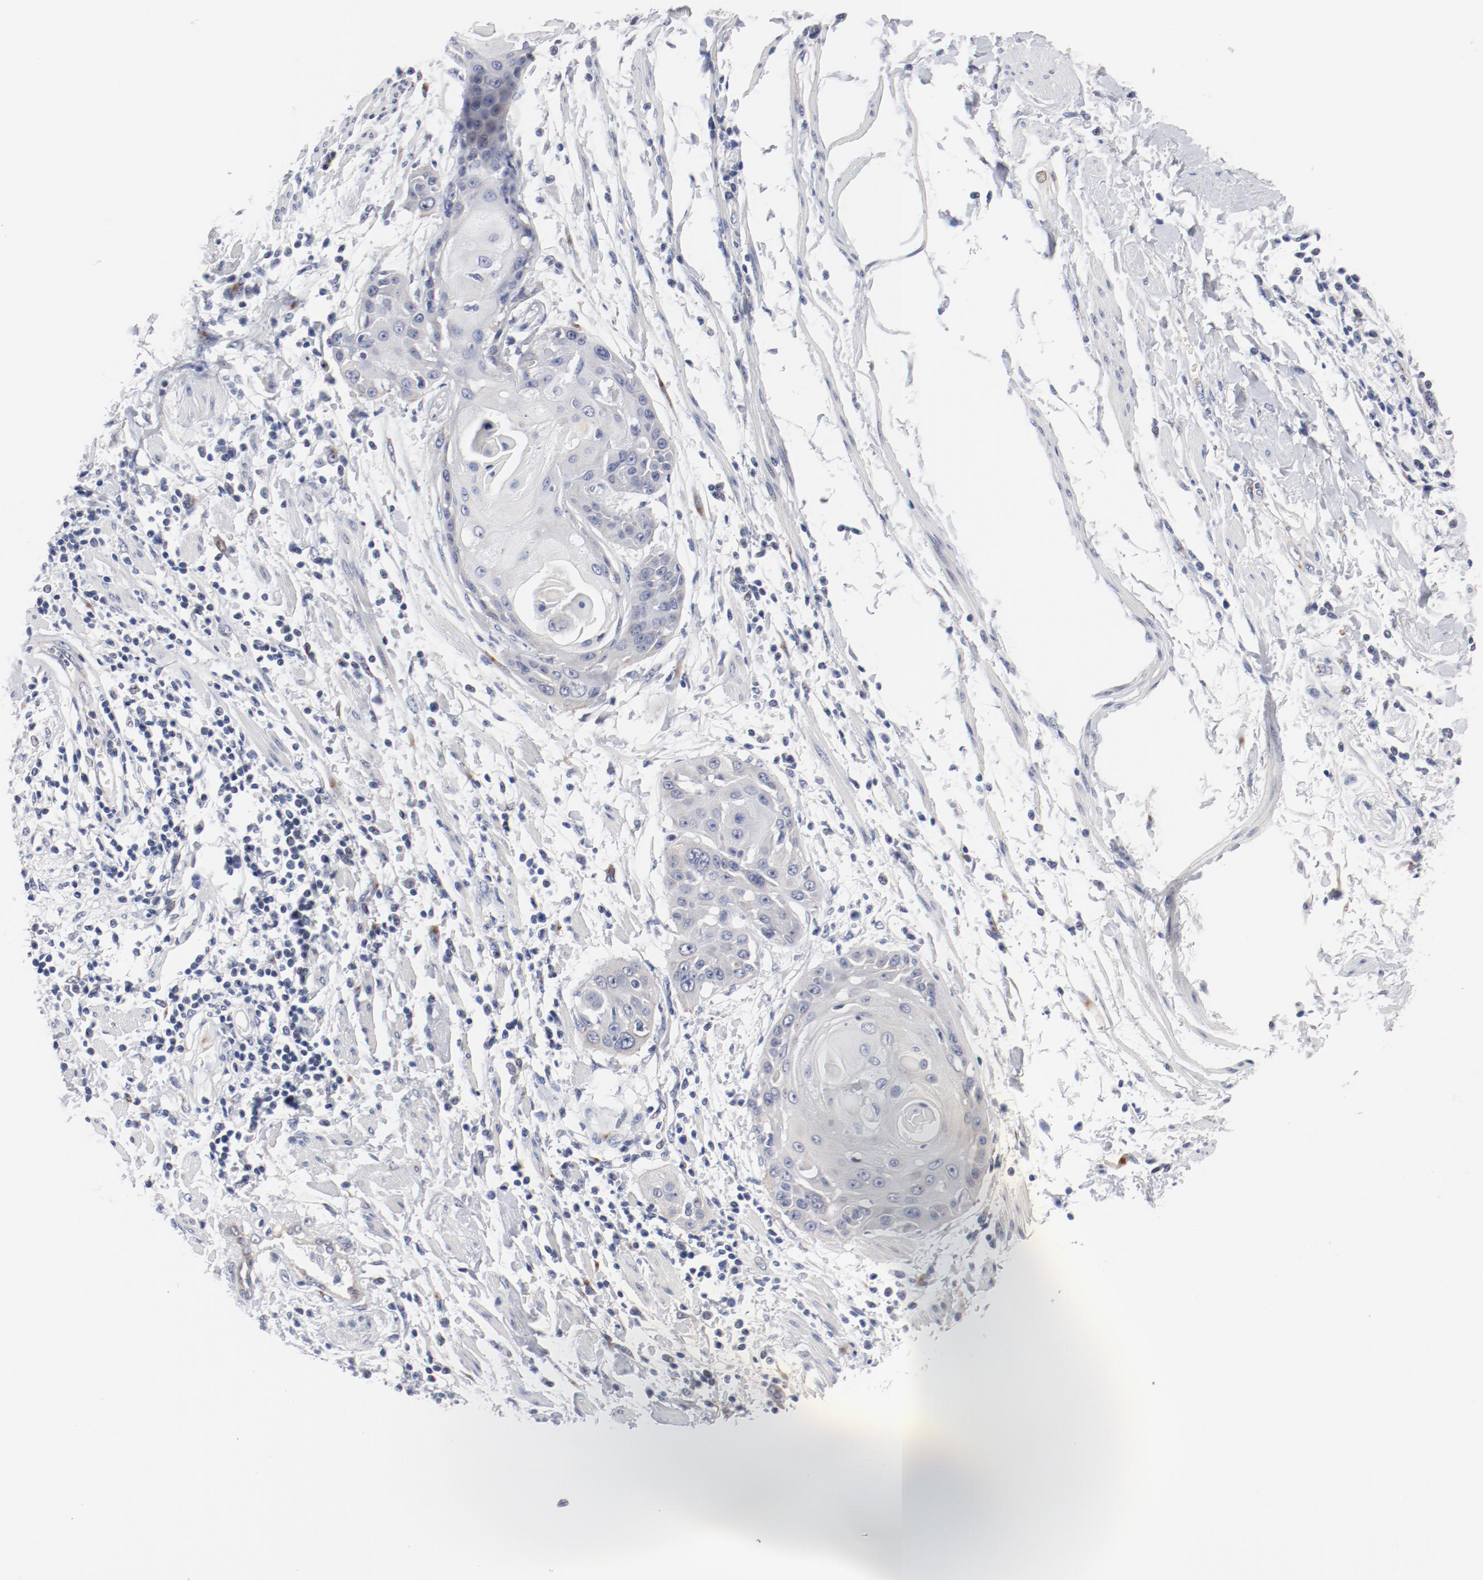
{"staining": {"intensity": "negative", "quantity": "none", "location": "none"}, "tissue": "cervical cancer", "cell_type": "Tumor cells", "image_type": "cancer", "snomed": [{"axis": "morphology", "description": "Squamous cell carcinoma, NOS"}, {"axis": "topography", "description": "Cervix"}], "caption": "An IHC micrograph of cervical cancer (squamous cell carcinoma) is shown. There is no staining in tumor cells of cervical cancer (squamous cell carcinoma). Nuclei are stained in blue.", "gene": "GPR143", "patient": {"sex": "female", "age": 57}}